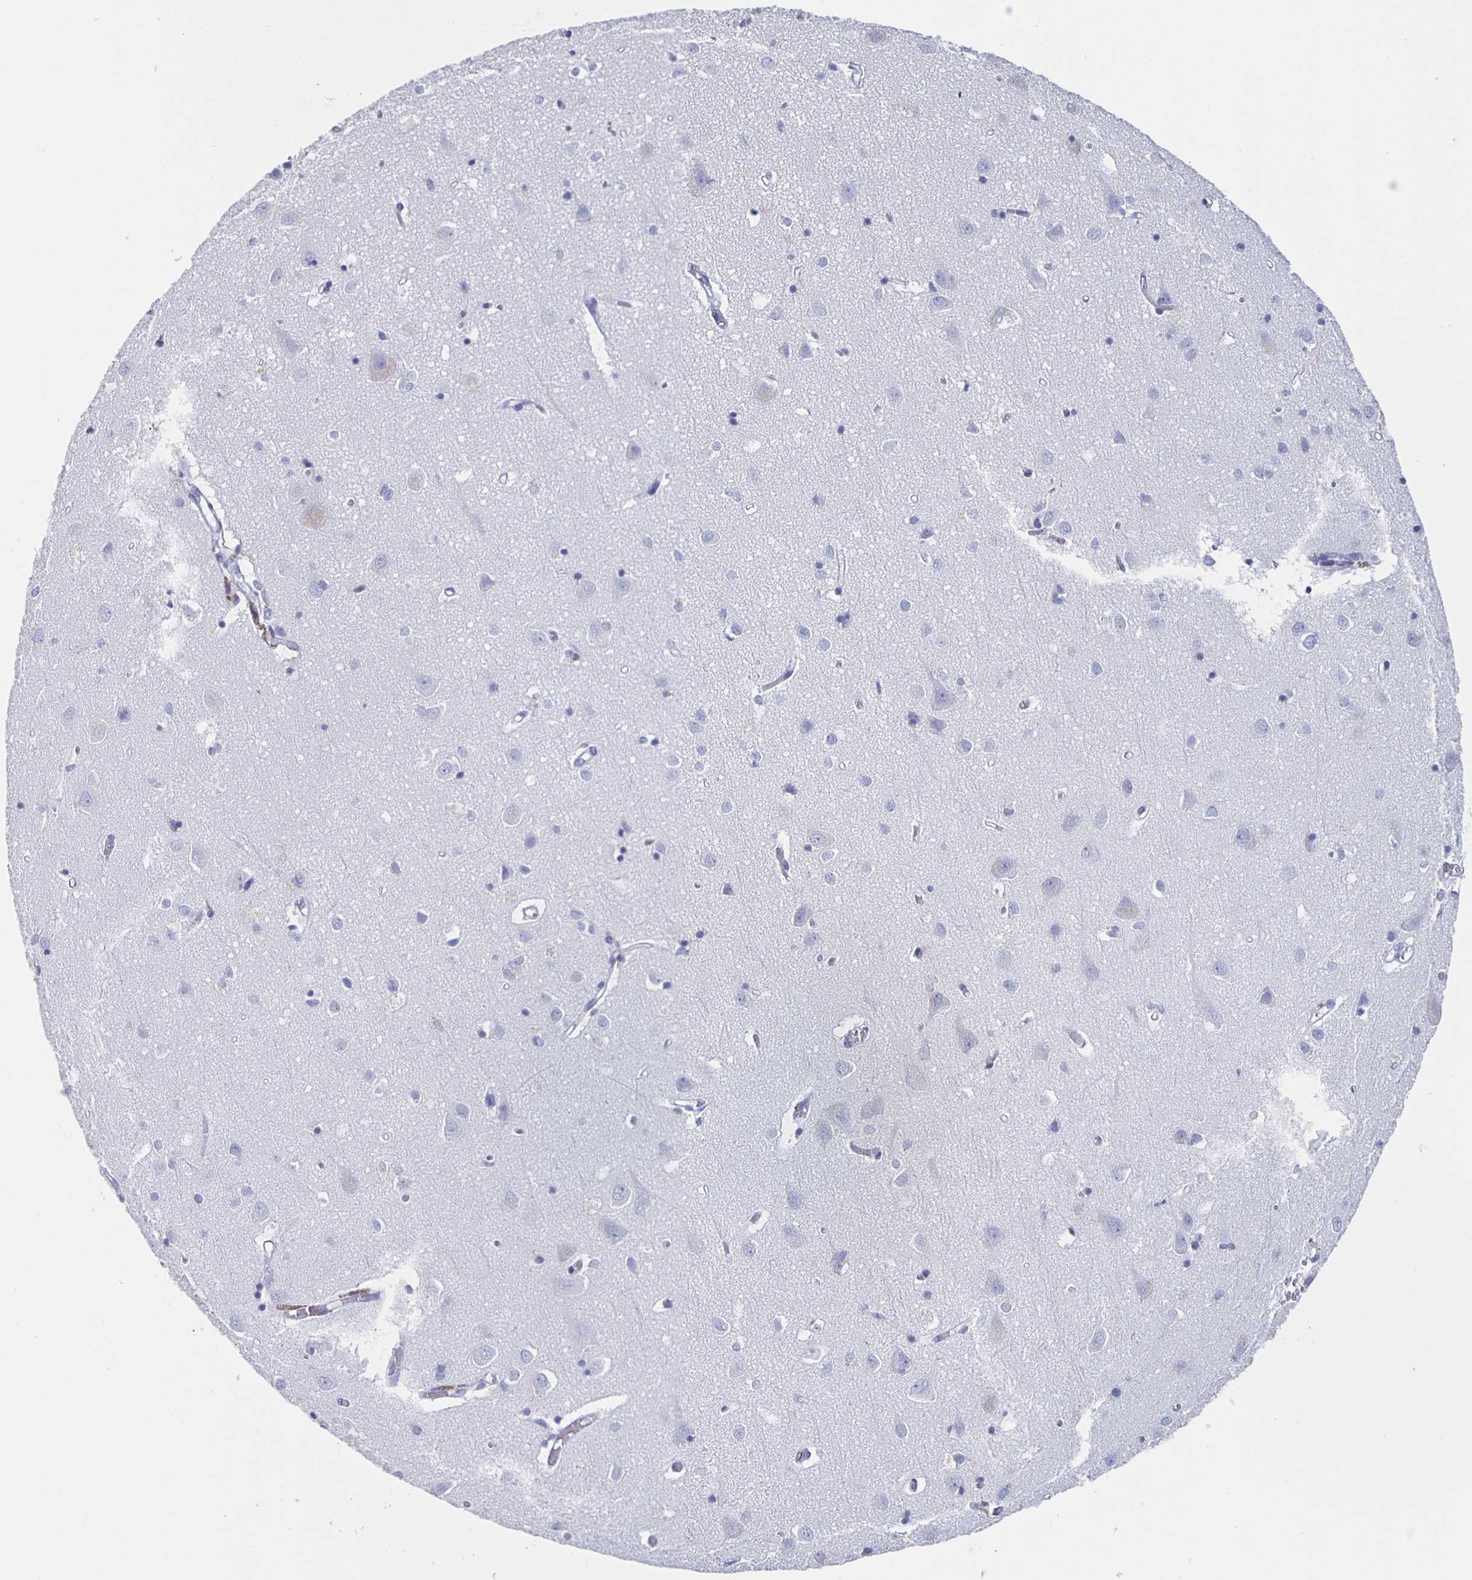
{"staining": {"intensity": "negative", "quantity": "none", "location": "none"}, "tissue": "cerebral cortex", "cell_type": "Endothelial cells", "image_type": "normal", "snomed": [{"axis": "morphology", "description": "Normal tissue, NOS"}, {"axis": "topography", "description": "Cerebral cortex"}], "caption": "Endothelial cells show no significant protein positivity in normal cerebral cortex.", "gene": "CCDC17", "patient": {"sex": "male", "age": 70}}